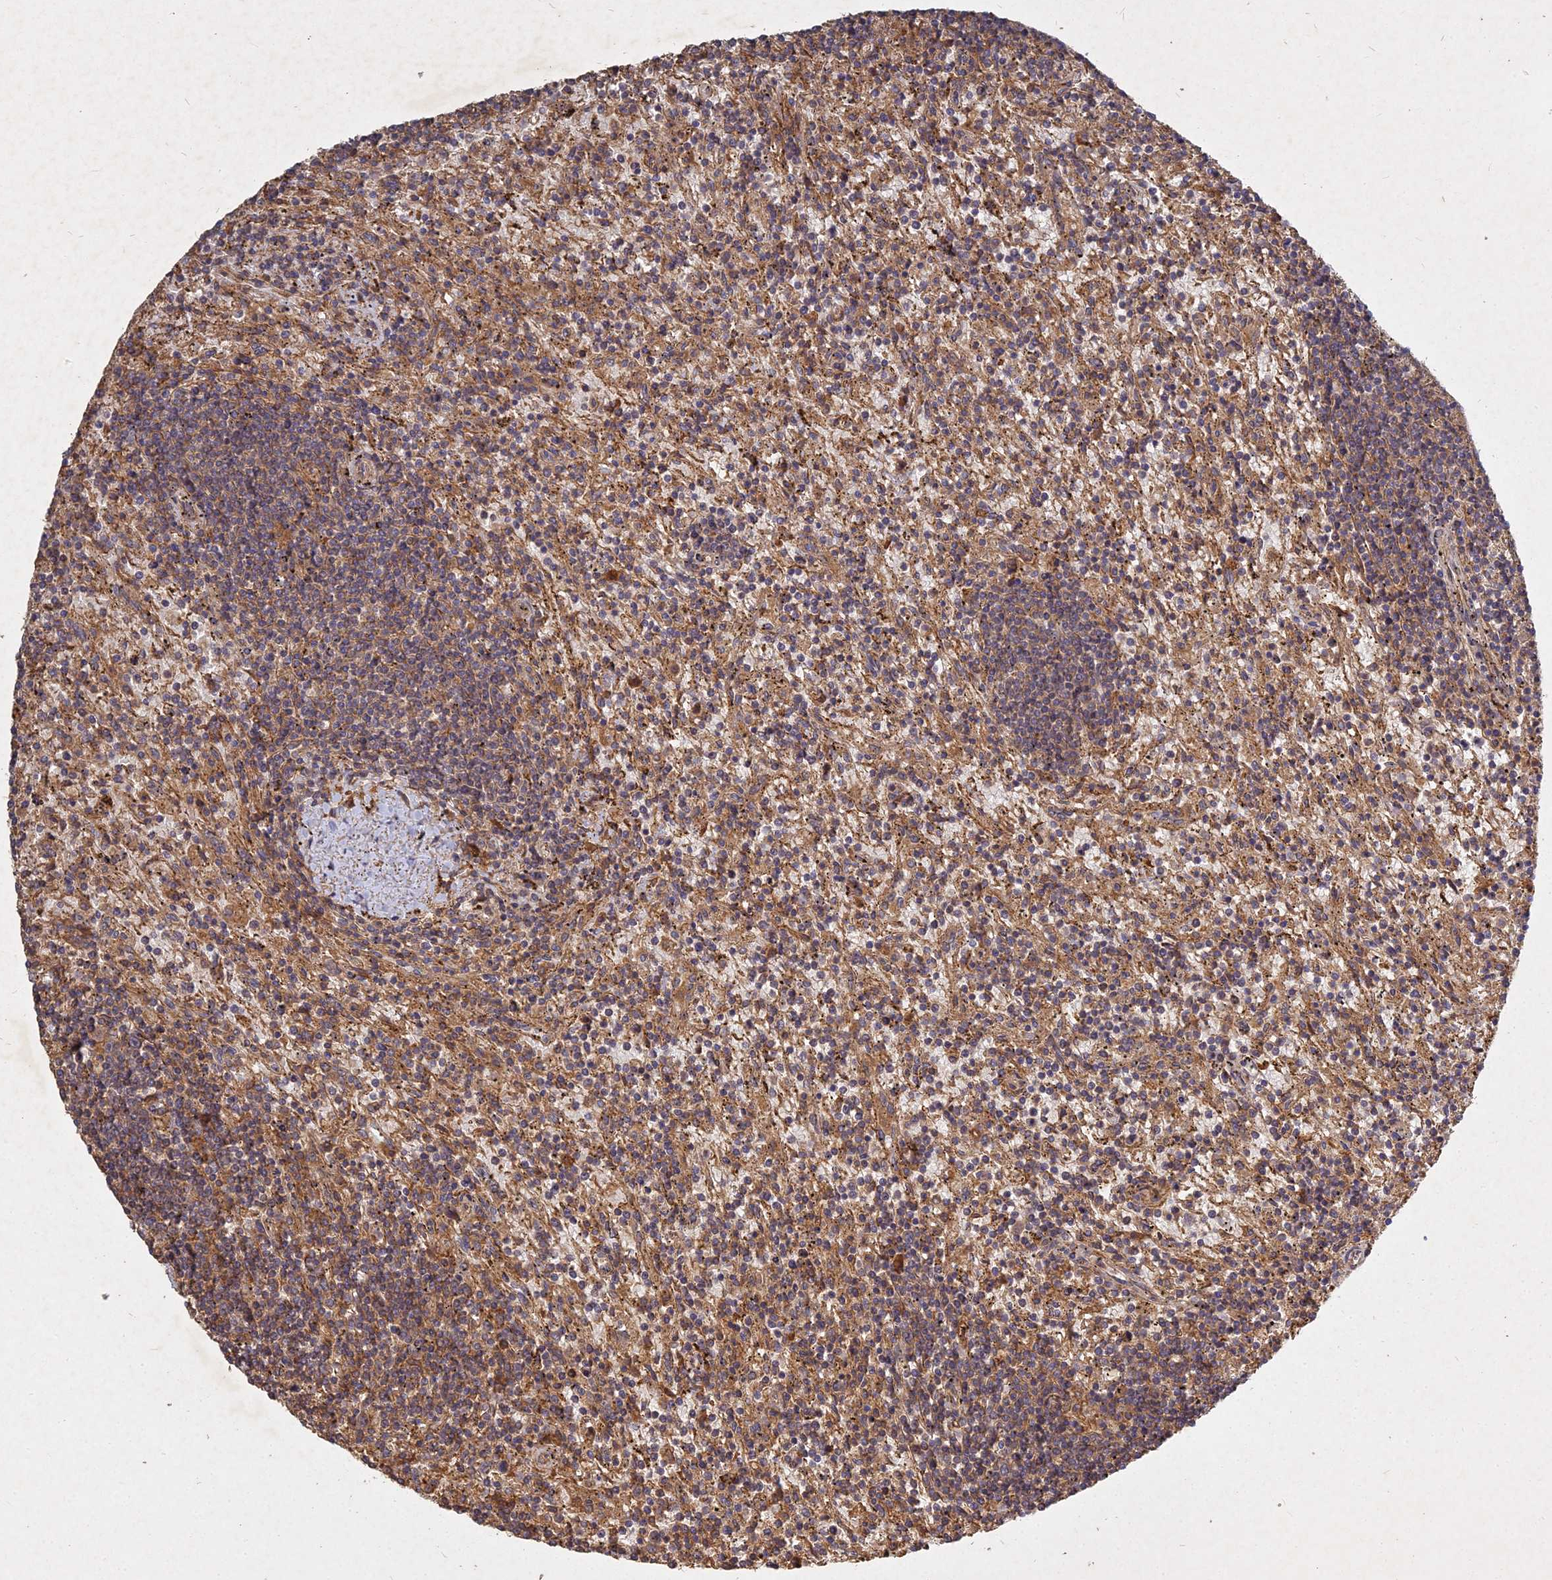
{"staining": {"intensity": "moderate", "quantity": ">75%", "location": "cytoplasmic/membranous"}, "tissue": "lymphoma", "cell_type": "Tumor cells", "image_type": "cancer", "snomed": [{"axis": "morphology", "description": "Malignant lymphoma, non-Hodgkin's type, Low grade"}, {"axis": "topography", "description": "Spleen"}], "caption": "An image of human lymphoma stained for a protein exhibits moderate cytoplasmic/membranous brown staining in tumor cells.", "gene": "UBE2W", "patient": {"sex": "male", "age": 76}}